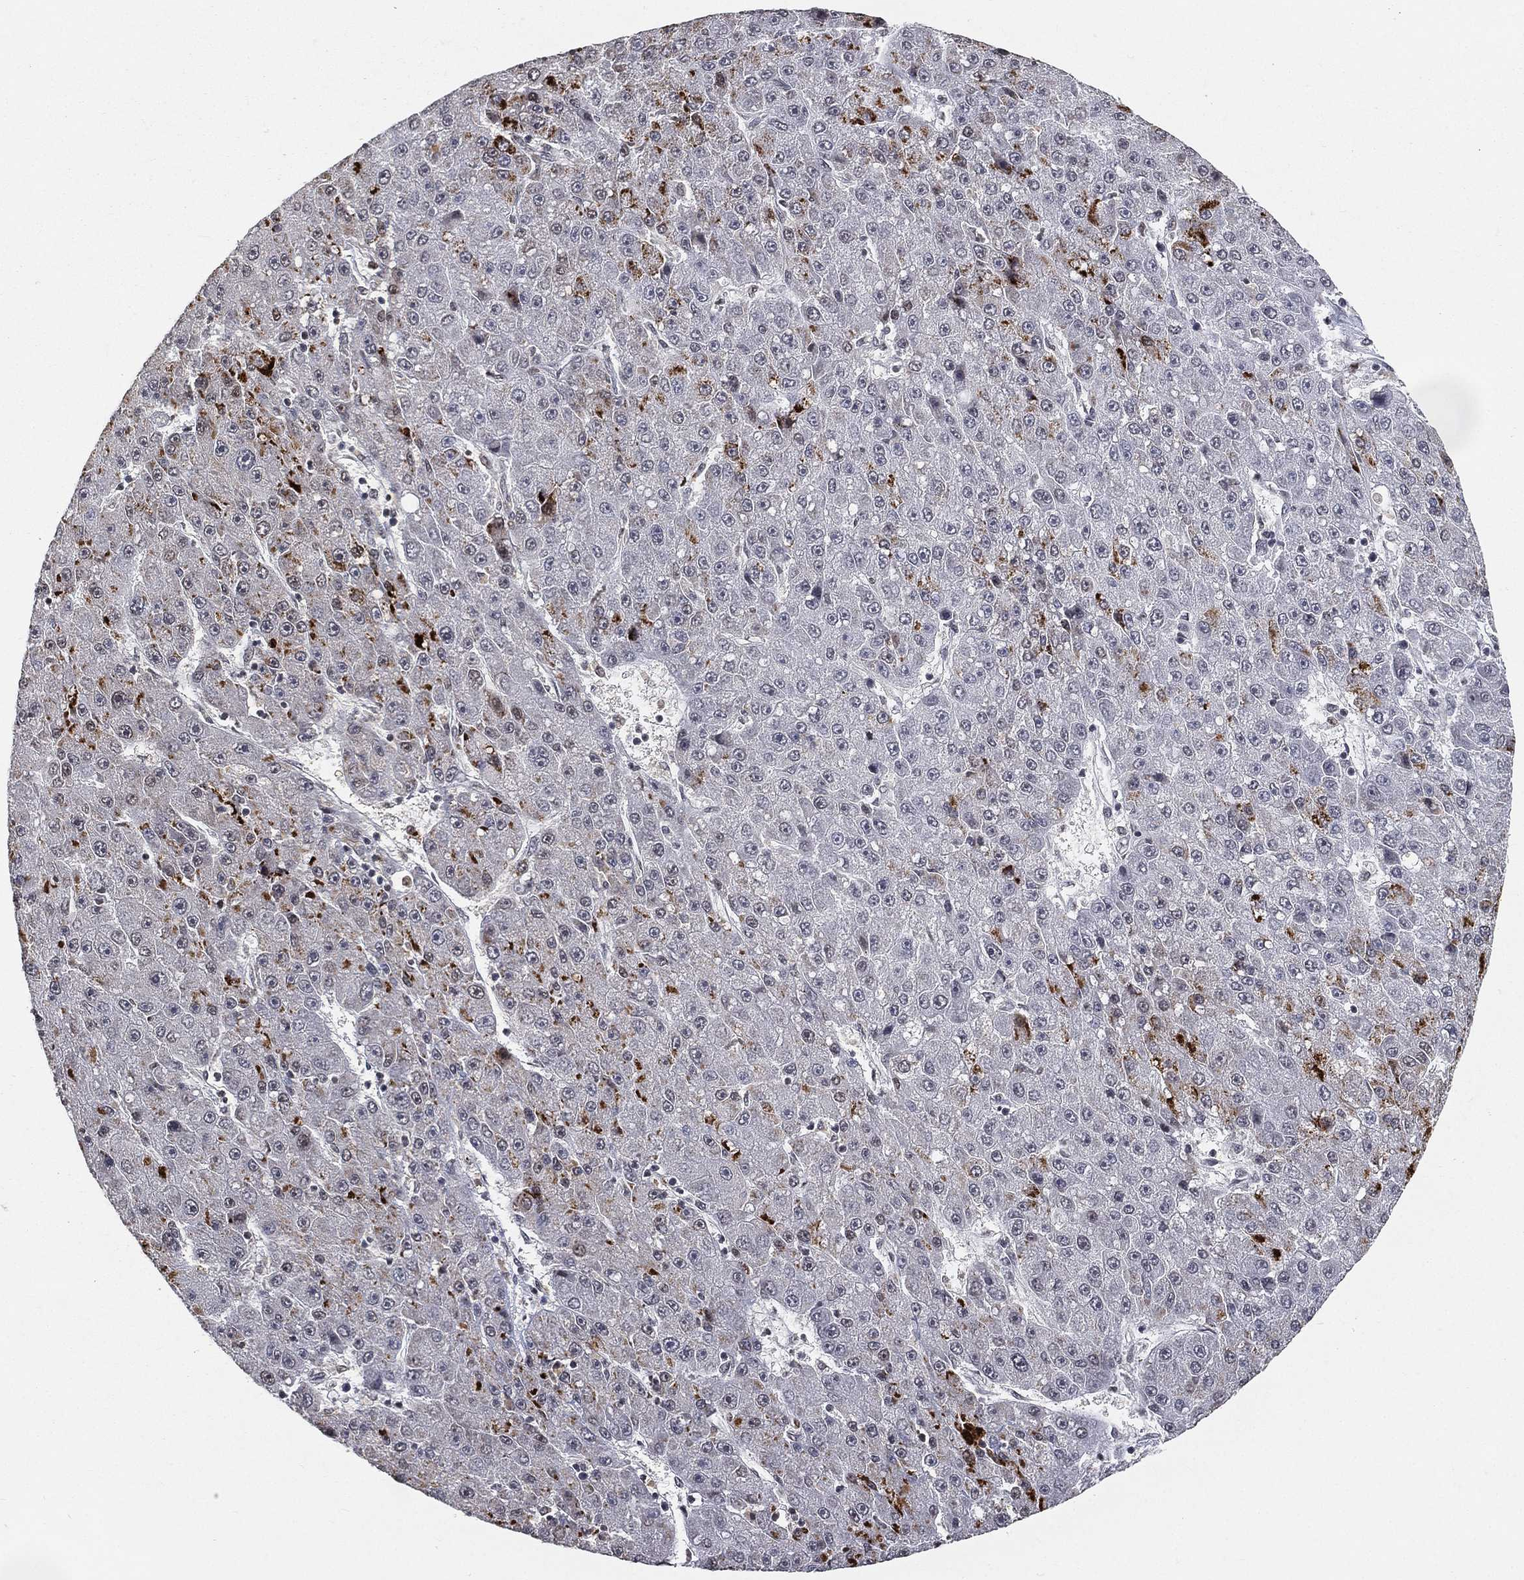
{"staining": {"intensity": "moderate", "quantity": "25%-75%", "location": "cytoplasmic/membranous"}, "tissue": "liver cancer", "cell_type": "Tumor cells", "image_type": "cancer", "snomed": [{"axis": "morphology", "description": "Carcinoma, Hepatocellular, NOS"}, {"axis": "topography", "description": "Liver"}], "caption": "There is medium levels of moderate cytoplasmic/membranous expression in tumor cells of hepatocellular carcinoma (liver), as demonstrated by immunohistochemical staining (brown color).", "gene": "ARG1", "patient": {"sex": "male", "age": 67}}